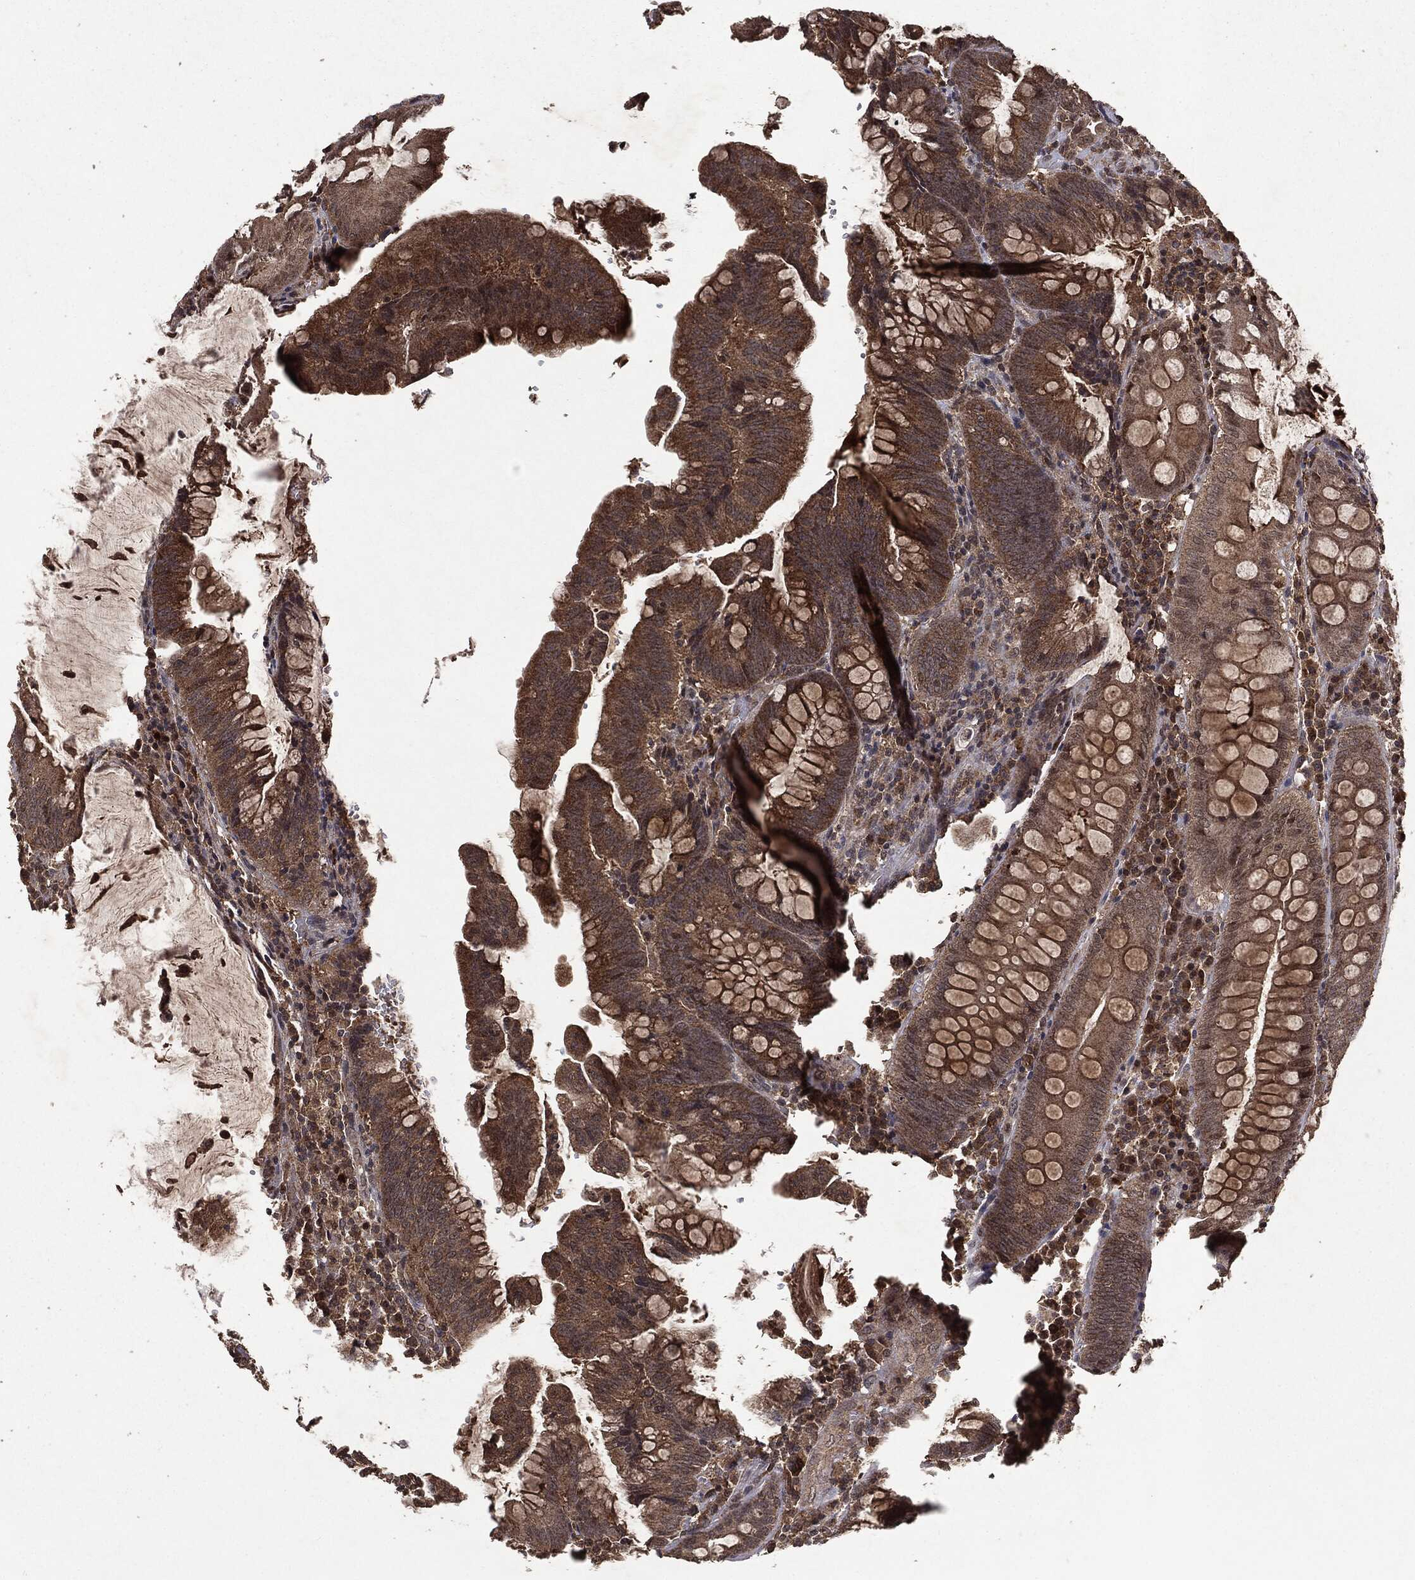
{"staining": {"intensity": "moderate", "quantity": ">75%", "location": "cytoplasmic/membranous"}, "tissue": "colorectal cancer", "cell_type": "Tumor cells", "image_type": "cancer", "snomed": [{"axis": "morphology", "description": "Adenocarcinoma, NOS"}, {"axis": "topography", "description": "Colon"}], "caption": "Human adenocarcinoma (colorectal) stained with a brown dye displays moderate cytoplasmic/membranous positive expression in approximately >75% of tumor cells.", "gene": "MTOR", "patient": {"sex": "male", "age": 62}}